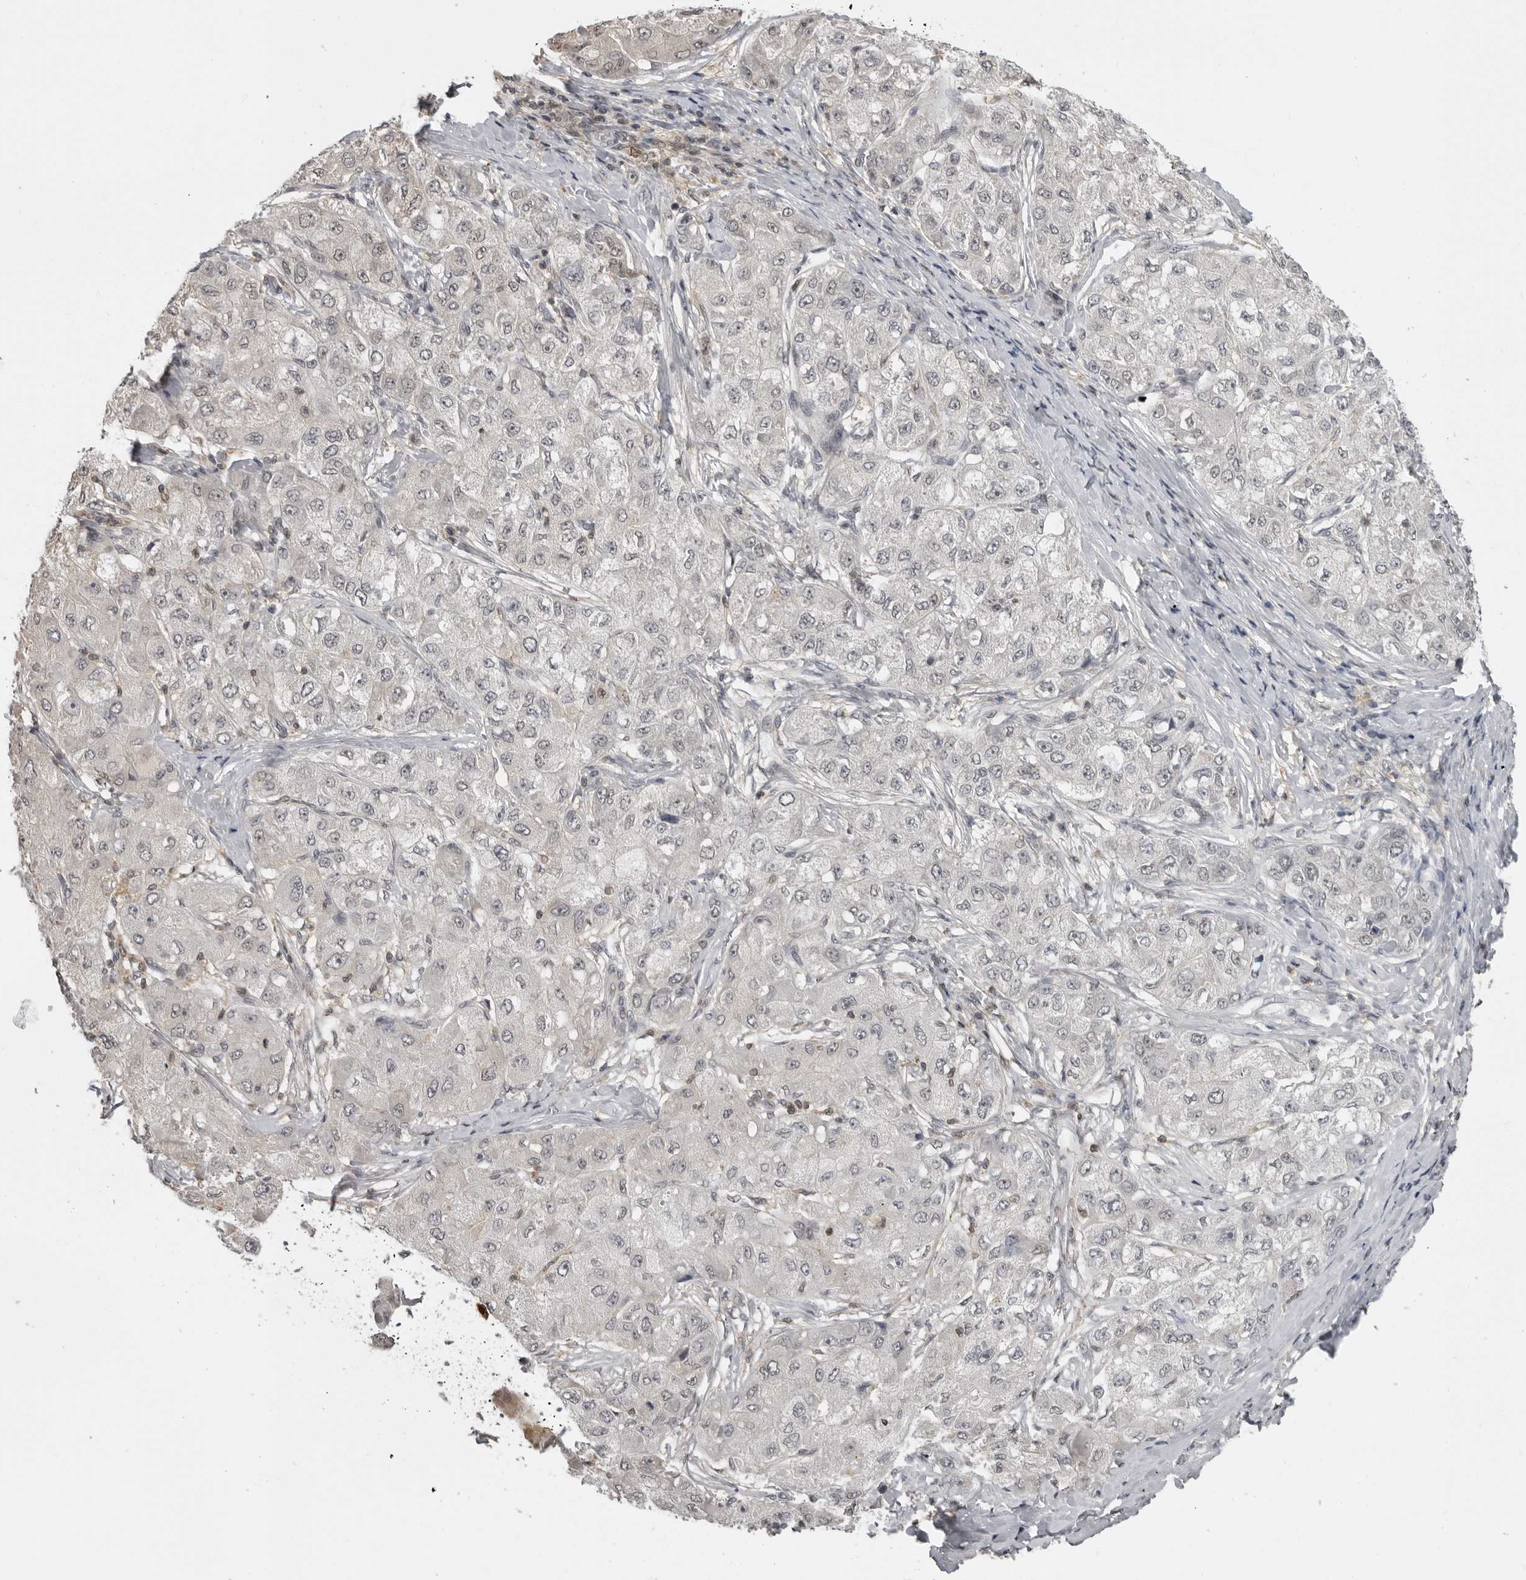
{"staining": {"intensity": "negative", "quantity": "none", "location": "none"}, "tissue": "liver cancer", "cell_type": "Tumor cells", "image_type": "cancer", "snomed": [{"axis": "morphology", "description": "Carcinoma, Hepatocellular, NOS"}, {"axis": "topography", "description": "Liver"}], "caption": "Tumor cells are negative for brown protein staining in liver cancer (hepatocellular carcinoma). (DAB immunohistochemistry (IHC), high magnification).", "gene": "PDCL3", "patient": {"sex": "male", "age": 80}}